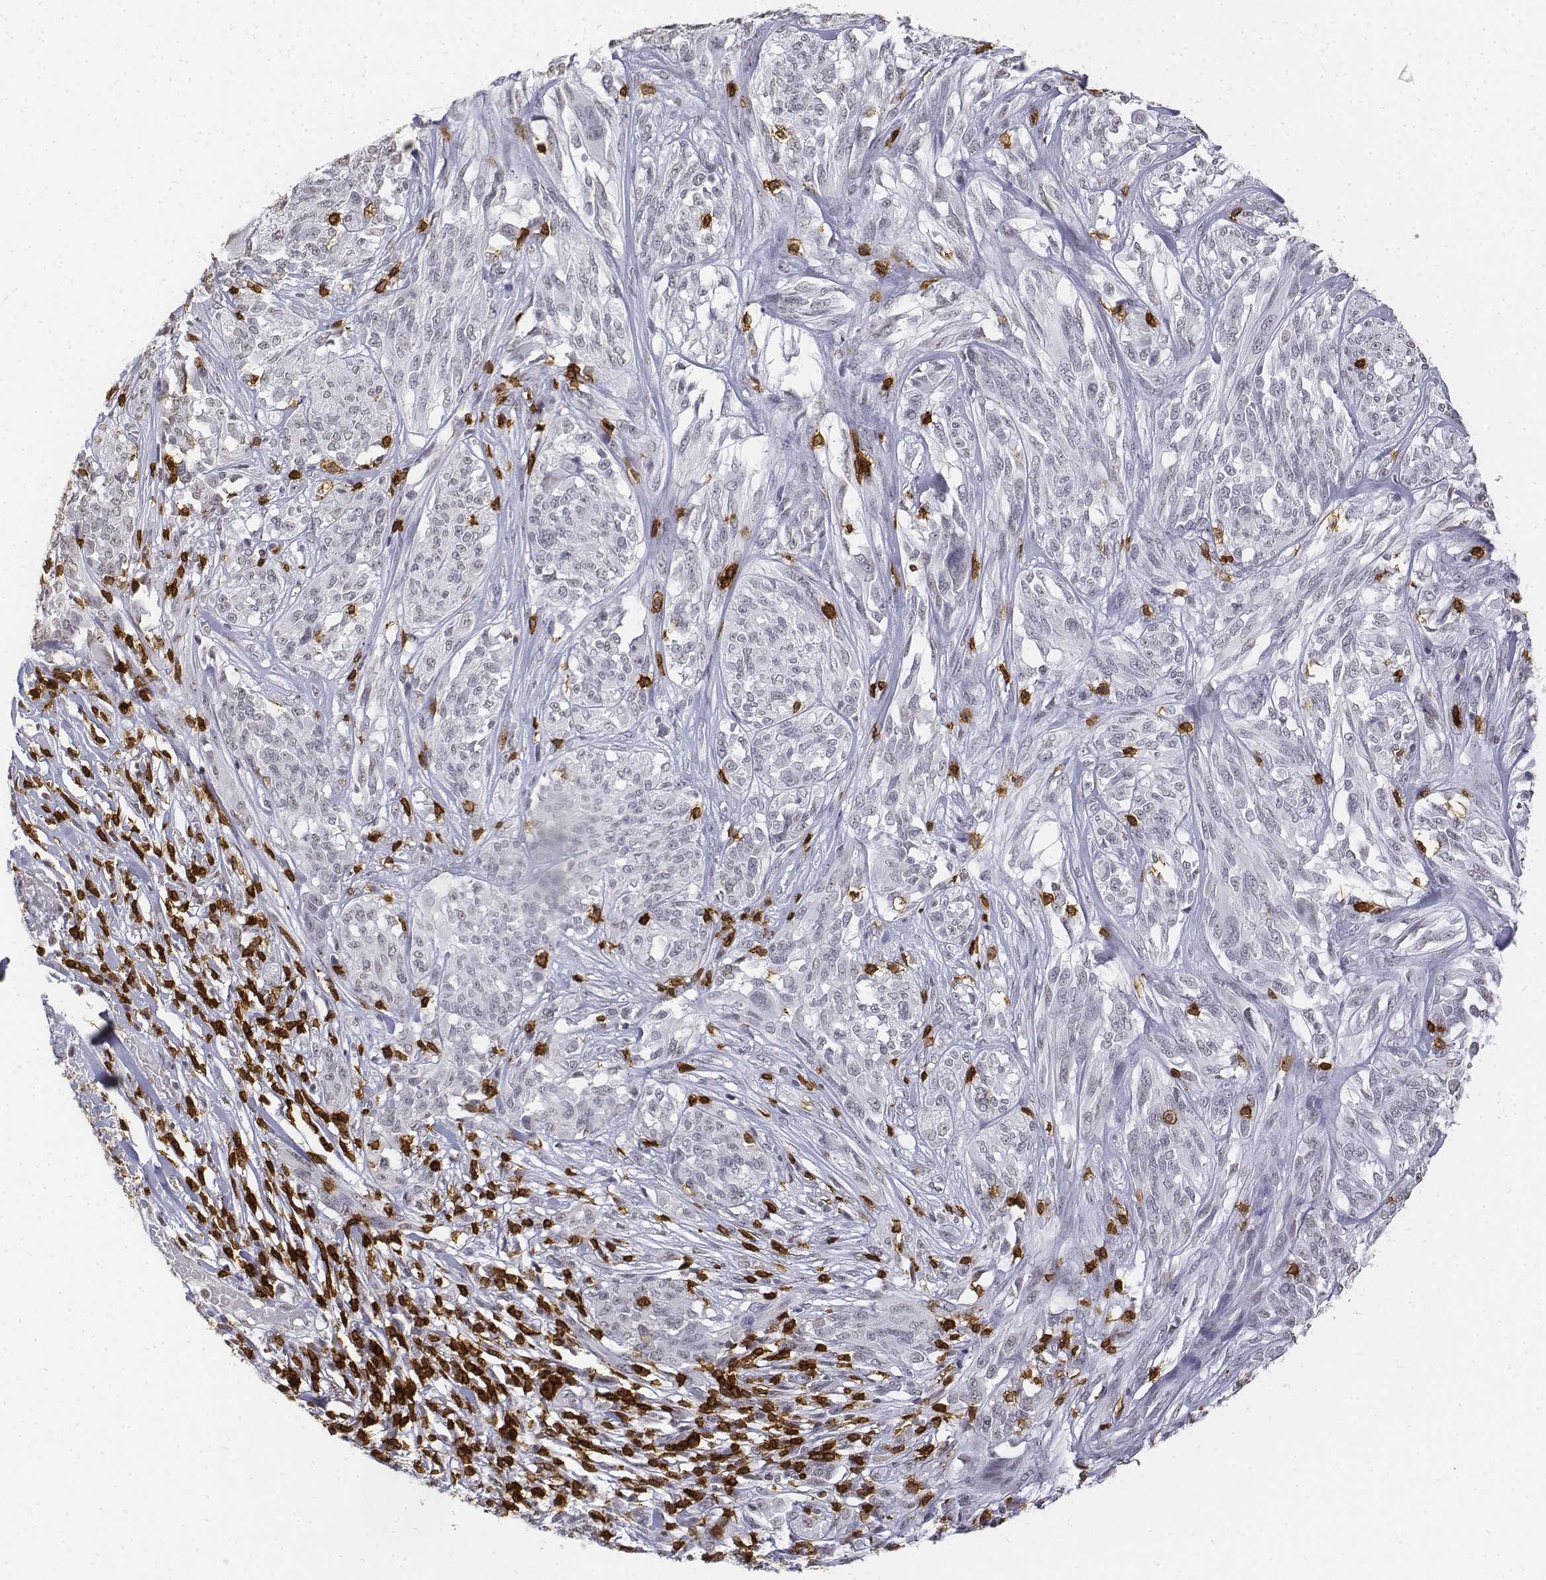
{"staining": {"intensity": "negative", "quantity": "none", "location": "none"}, "tissue": "melanoma", "cell_type": "Tumor cells", "image_type": "cancer", "snomed": [{"axis": "morphology", "description": "Malignant melanoma, NOS"}, {"axis": "topography", "description": "Skin"}], "caption": "IHC of human malignant melanoma displays no expression in tumor cells. (Immunohistochemistry, brightfield microscopy, high magnification).", "gene": "CD3E", "patient": {"sex": "female", "age": 91}}